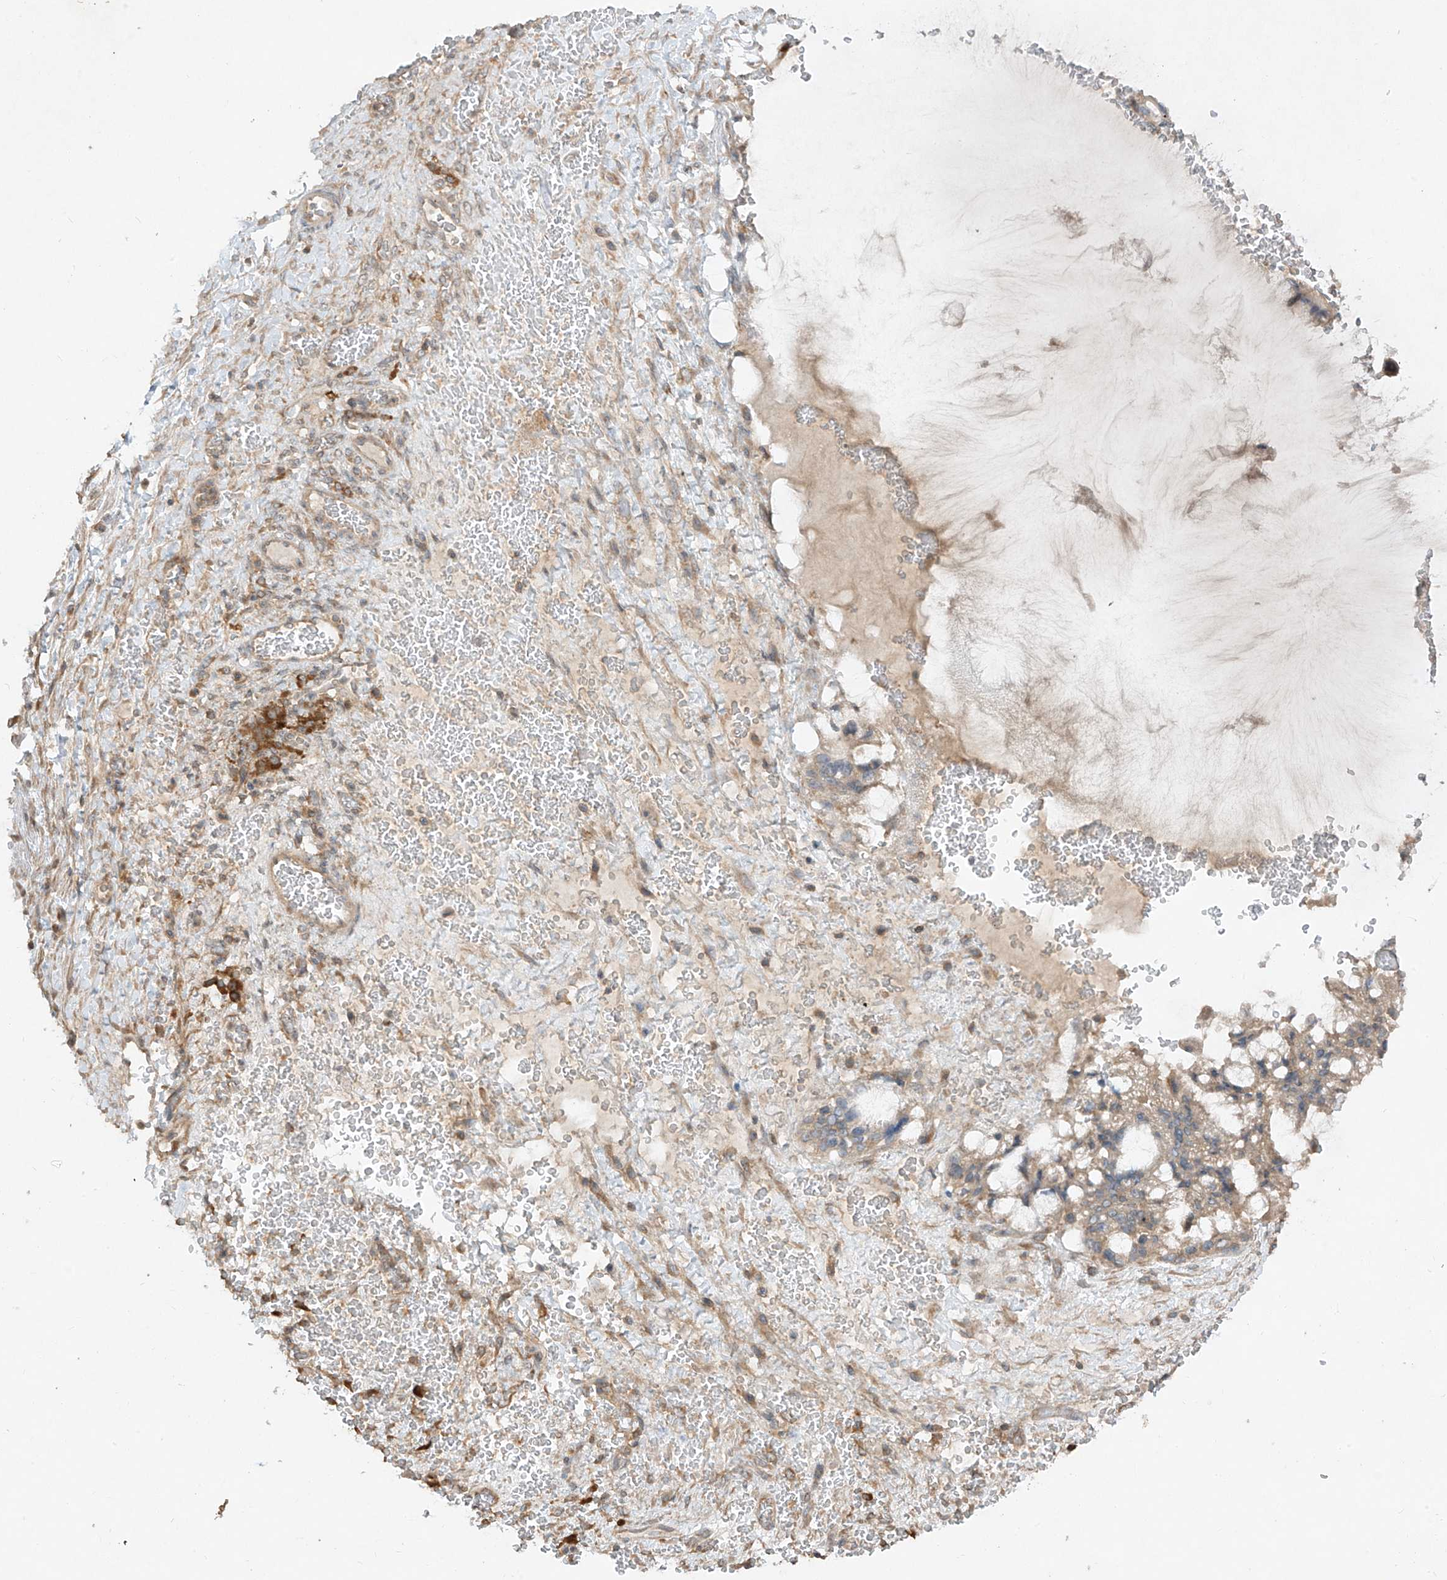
{"staining": {"intensity": "strong", "quantity": "<25%", "location": "cytoplasmic/membranous"}, "tissue": "ovarian cancer", "cell_type": "Tumor cells", "image_type": "cancer", "snomed": [{"axis": "morphology", "description": "Cystadenocarcinoma, mucinous, NOS"}, {"axis": "topography", "description": "Ovary"}], "caption": "Brown immunohistochemical staining in ovarian cancer displays strong cytoplasmic/membranous expression in approximately <25% of tumor cells.", "gene": "LDAH", "patient": {"sex": "female", "age": 37}}